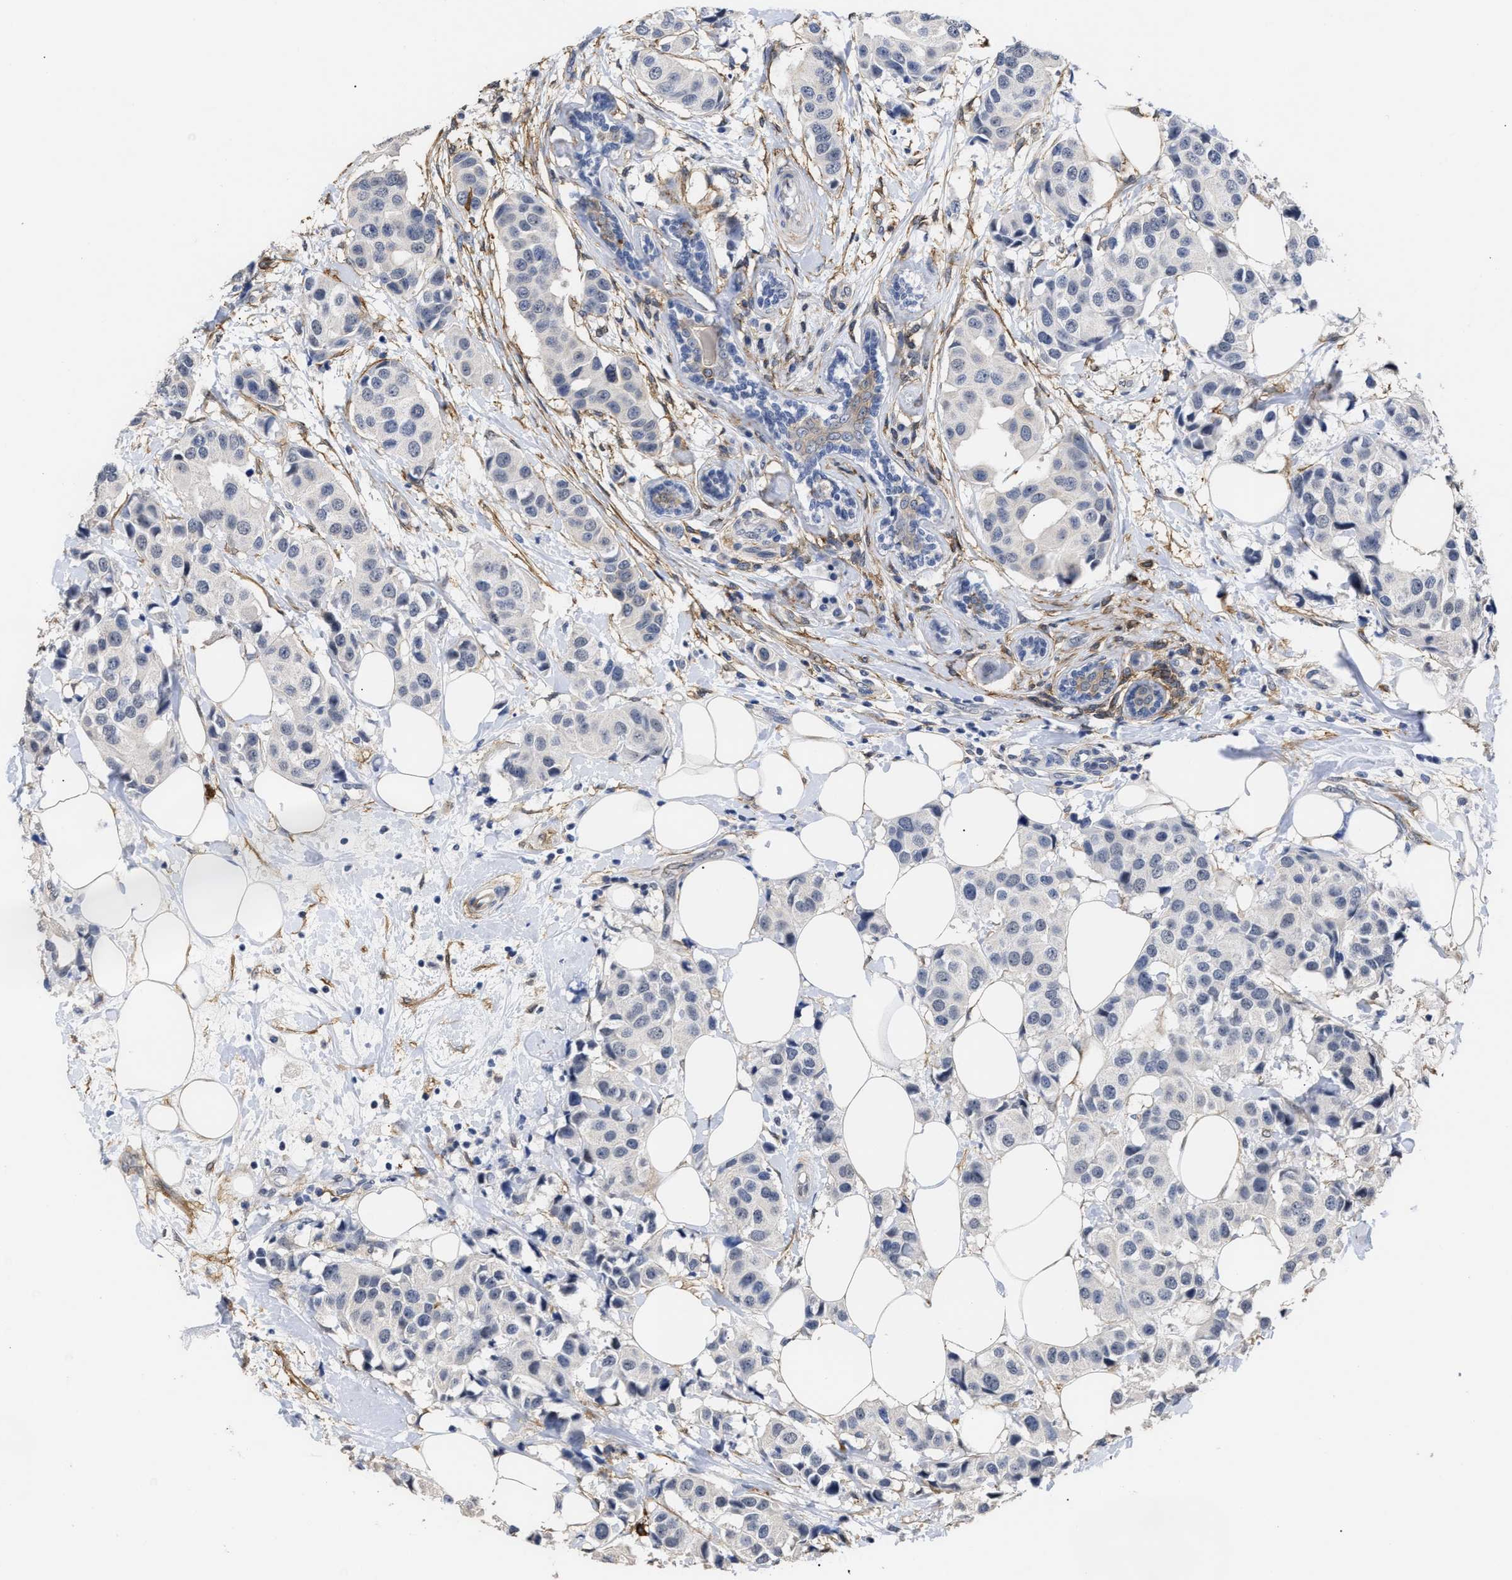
{"staining": {"intensity": "negative", "quantity": "none", "location": "none"}, "tissue": "breast cancer", "cell_type": "Tumor cells", "image_type": "cancer", "snomed": [{"axis": "morphology", "description": "Normal tissue, NOS"}, {"axis": "morphology", "description": "Duct carcinoma"}, {"axis": "topography", "description": "Breast"}], "caption": "There is no significant staining in tumor cells of breast invasive ductal carcinoma. (DAB immunohistochemistry (IHC), high magnification).", "gene": "AHNAK2", "patient": {"sex": "female", "age": 39}}